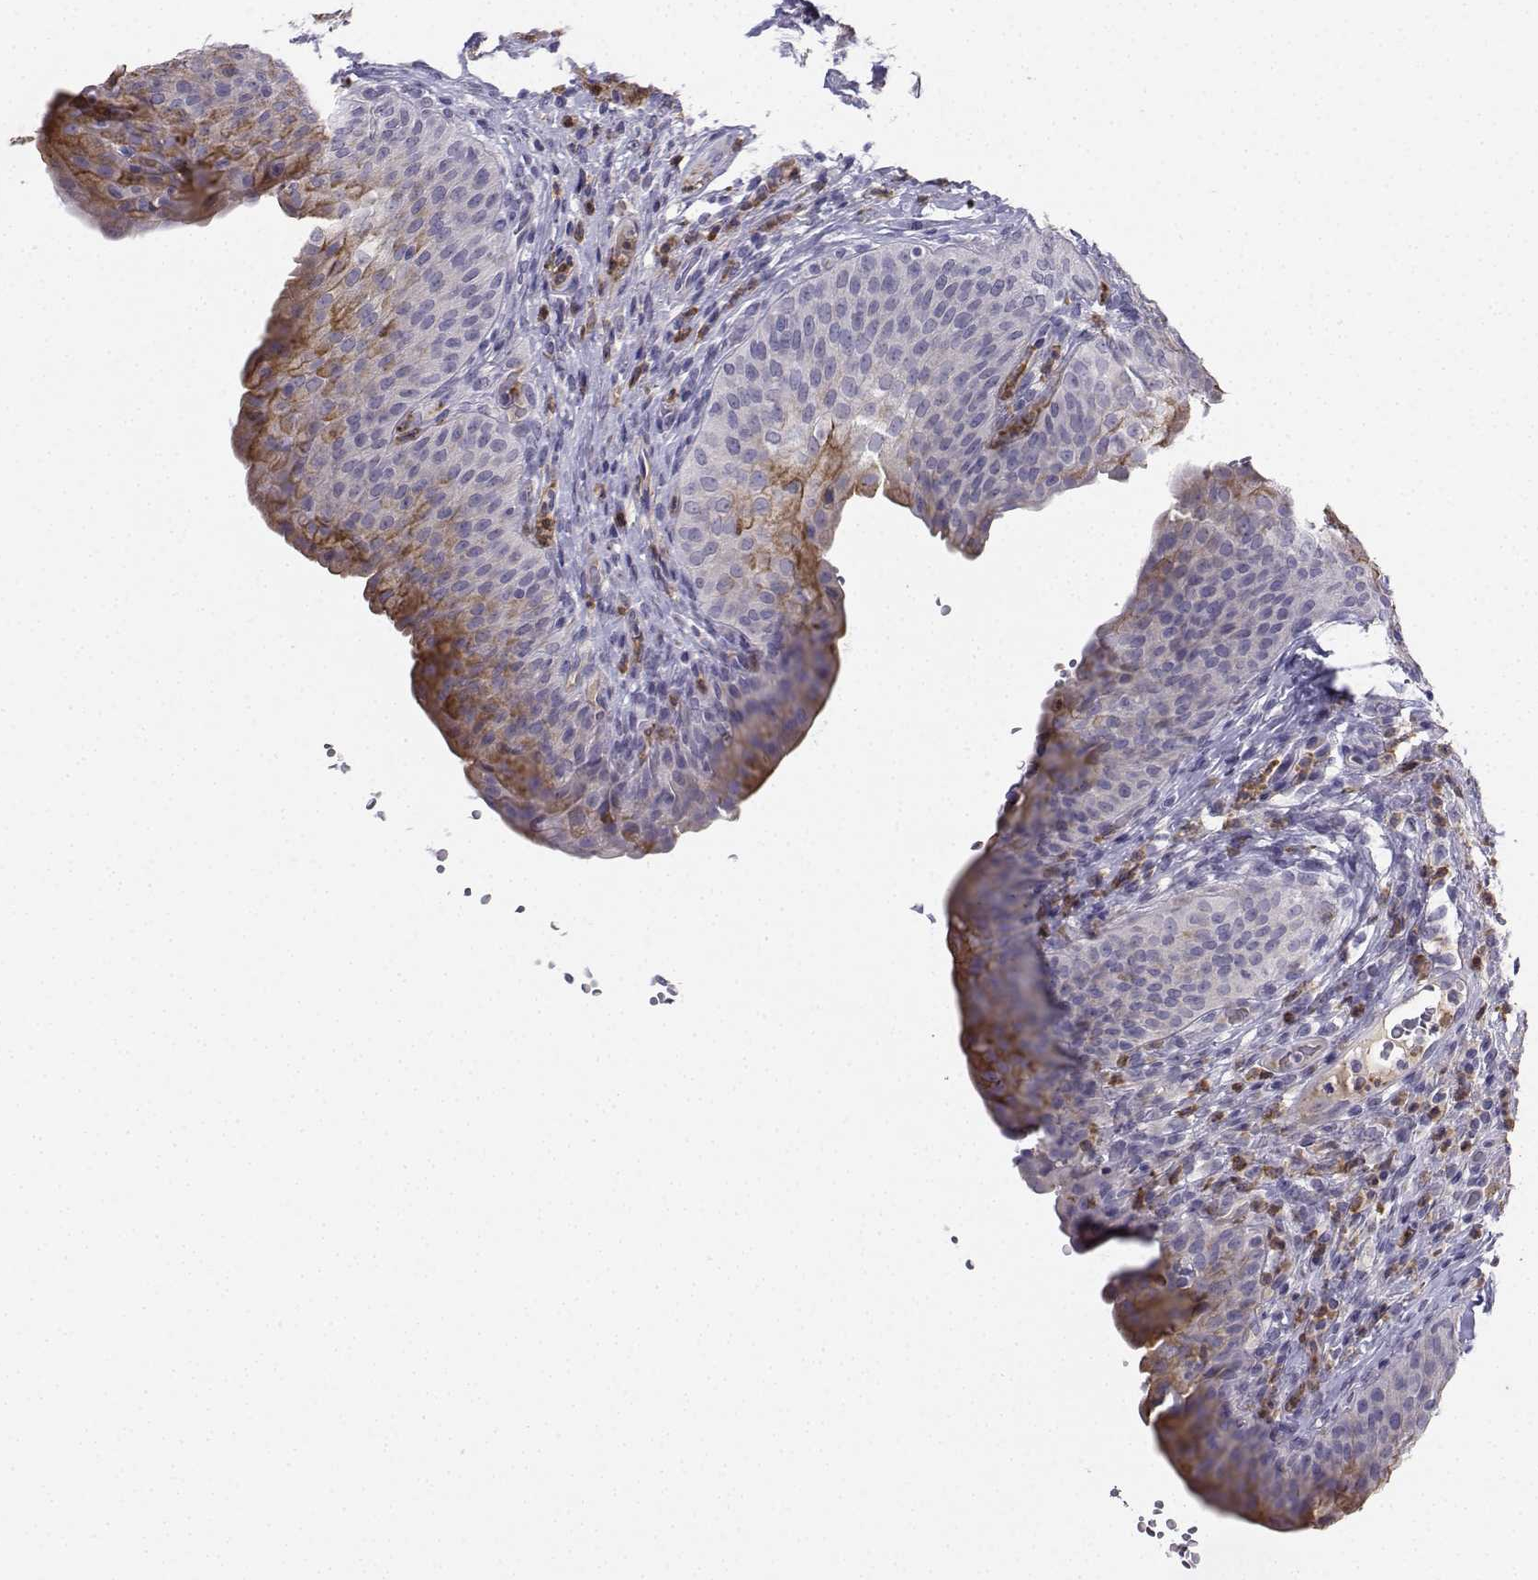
{"staining": {"intensity": "strong", "quantity": "<25%", "location": "cytoplasmic/membranous"}, "tissue": "urinary bladder", "cell_type": "Urothelial cells", "image_type": "normal", "snomed": [{"axis": "morphology", "description": "Normal tissue, NOS"}, {"axis": "topography", "description": "Urinary bladder"}], "caption": "Protein expression by immunohistochemistry (IHC) reveals strong cytoplasmic/membranous expression in about <25% of urothelial cells in normal urinary bladder.", "gene": "CALY", "patient": {"sex": "male", "age": 66}}